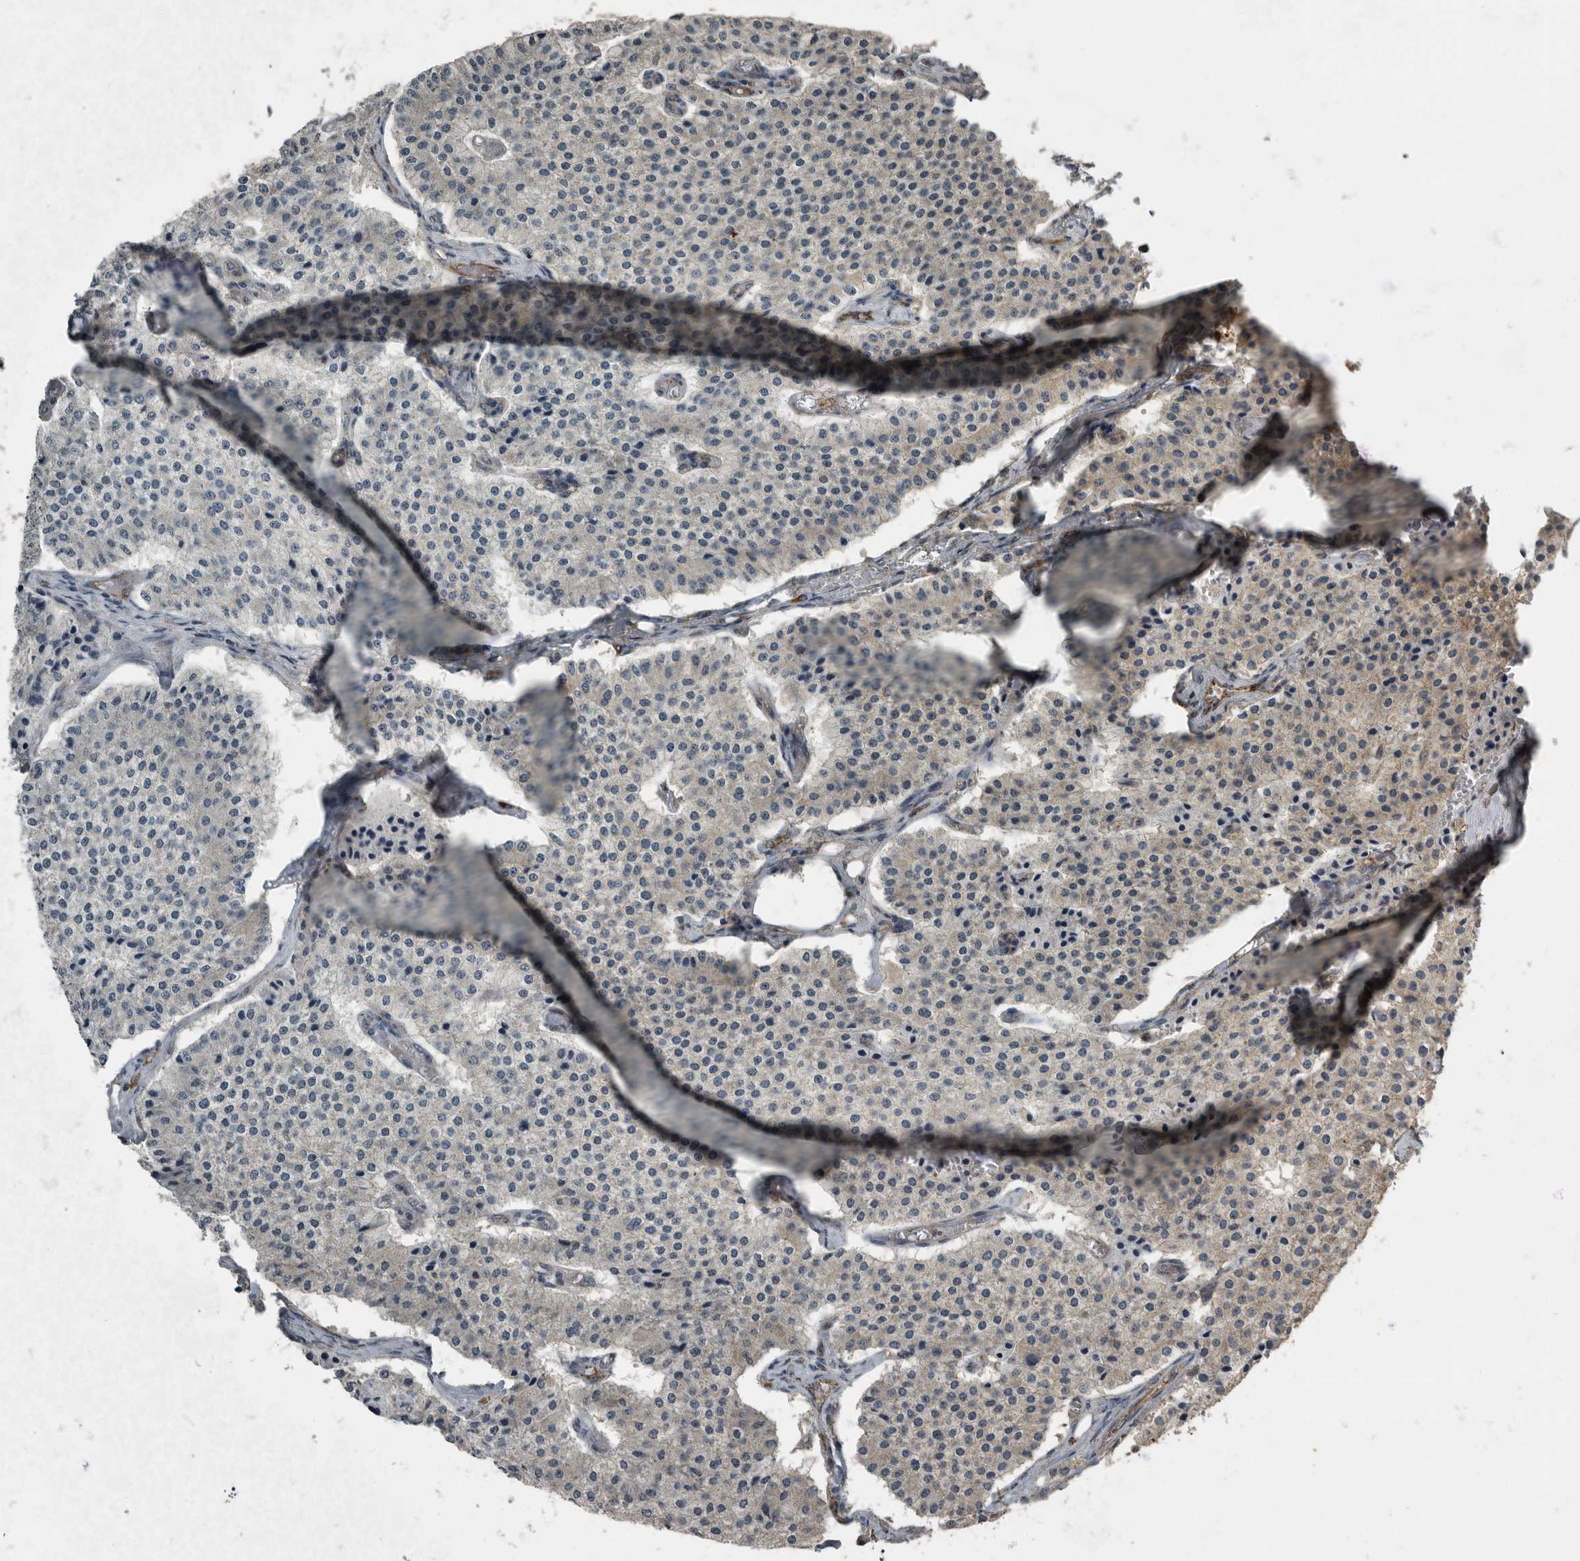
{"staining": {"intensity": "negative", "quantity": "none", "location": "none"}, "tissue": "carcinoid", "cell_type": "Tumor cells", "image_type": "cancer", "snomed": [{"axis": "morphology", "description": "Carcinoid, malignant, NOS"}, {"axis": "topography", "description": "Colon"}], "caption": "Tumor cells show no significant protein staining in carcinoid. (DAB IHC, high magnification).", "gene": "IL15RA", "patient": {"sex": "female", "age": 52}}